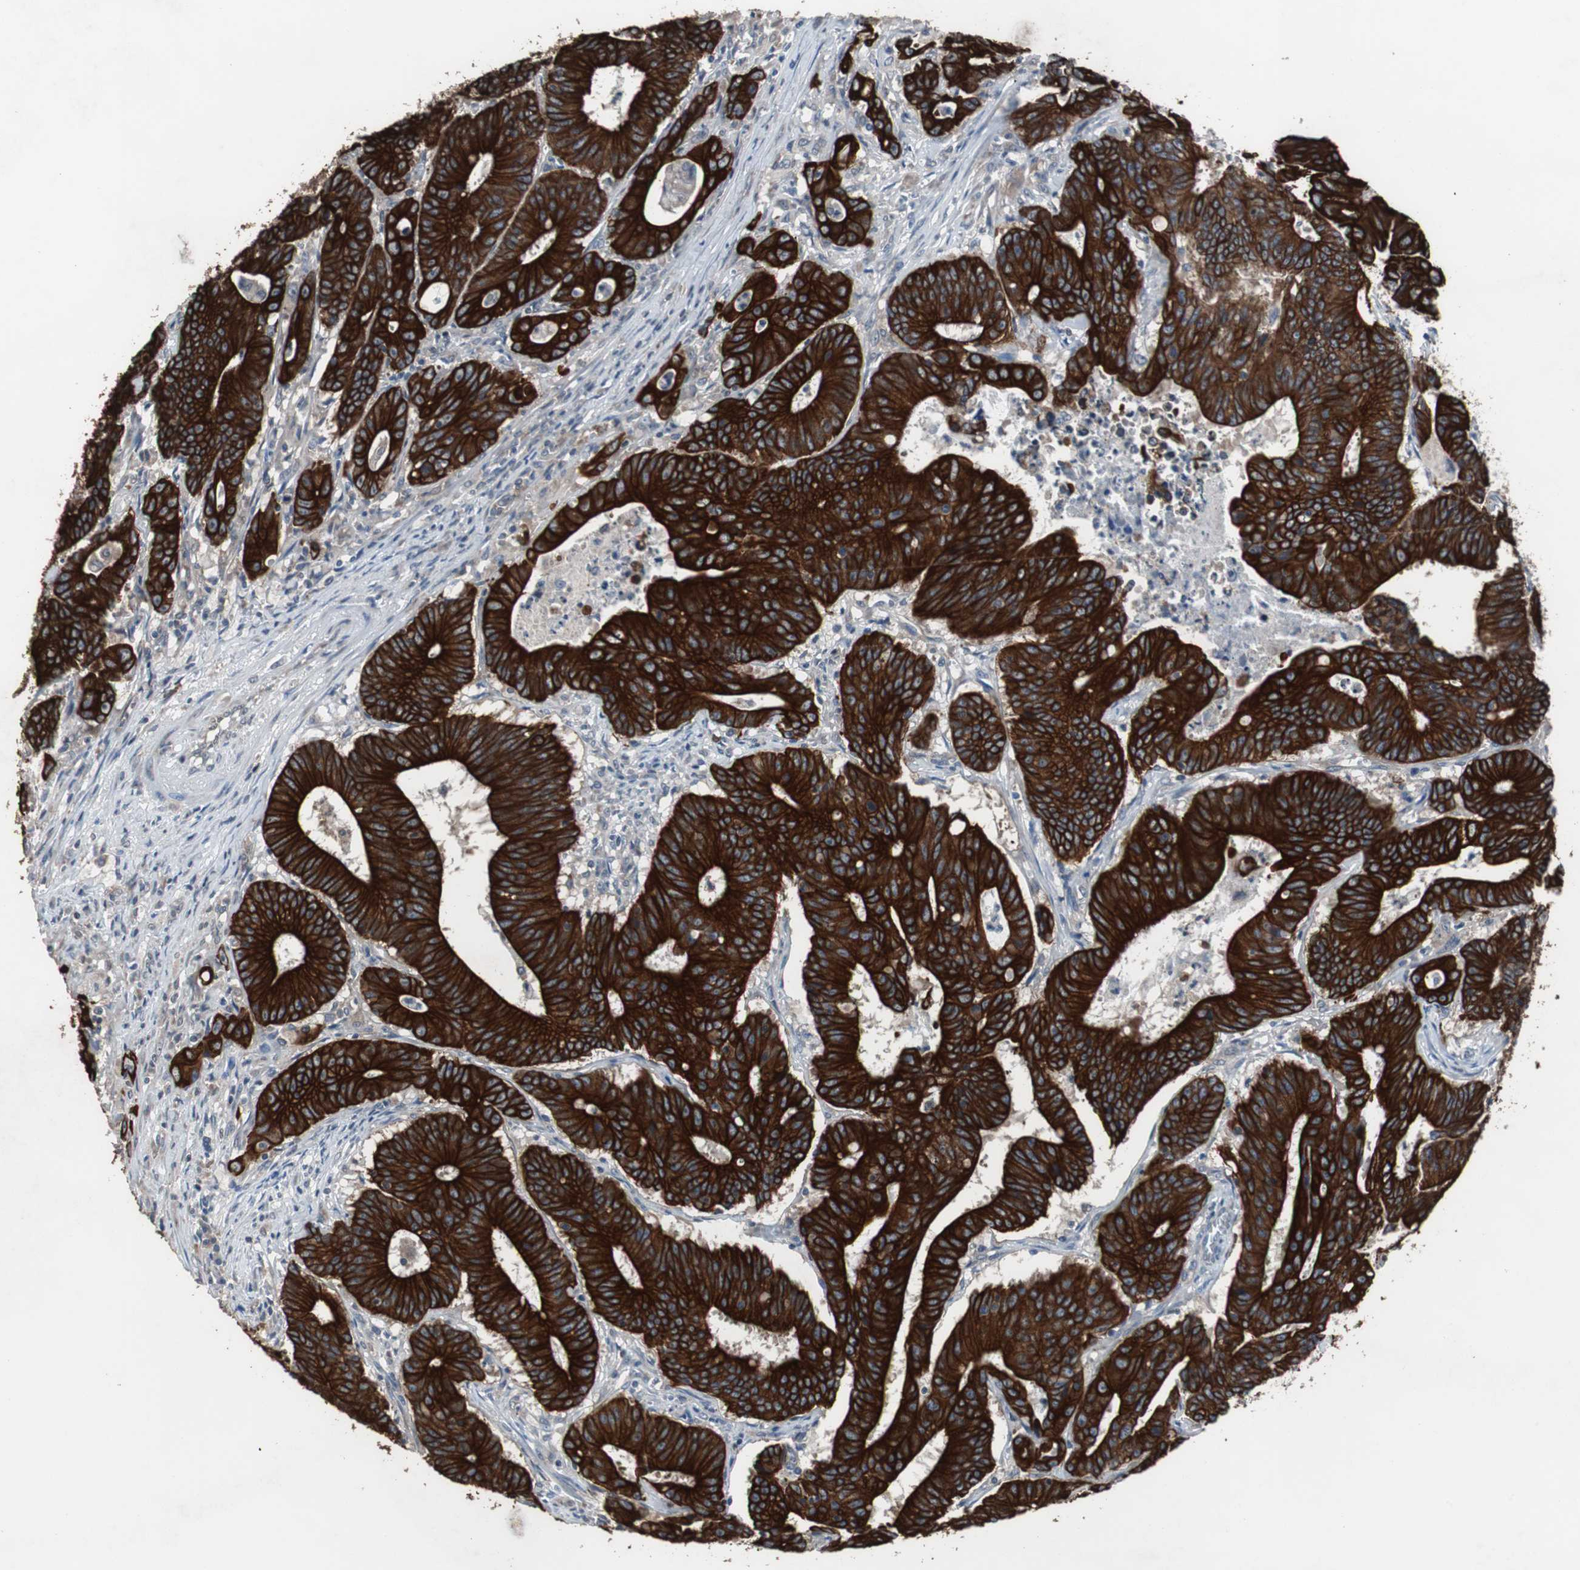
{"staining": {"intensity": "strong", "quantity": ">75%", "location": "cytoplasmic/membranous"}, "tissue": "colorectal cancer", "cell_type": "Tumor cells", "image_type": "cancer", "snomed": [{"axis": "morphology", "description": "Adenocarcinoma, NOS"}, {"axis": "topography", "description": "Colon"}], "caption": "Immunohistochemistry (IHC) (DAB) staining of human adenocarcinoma (colorectal) reveals strong cytoplasmic/membranous protein positivity in approximately >75% of tumor cells.", "gene": "USP10", "patient": {"sex": "male", "age": 45}}